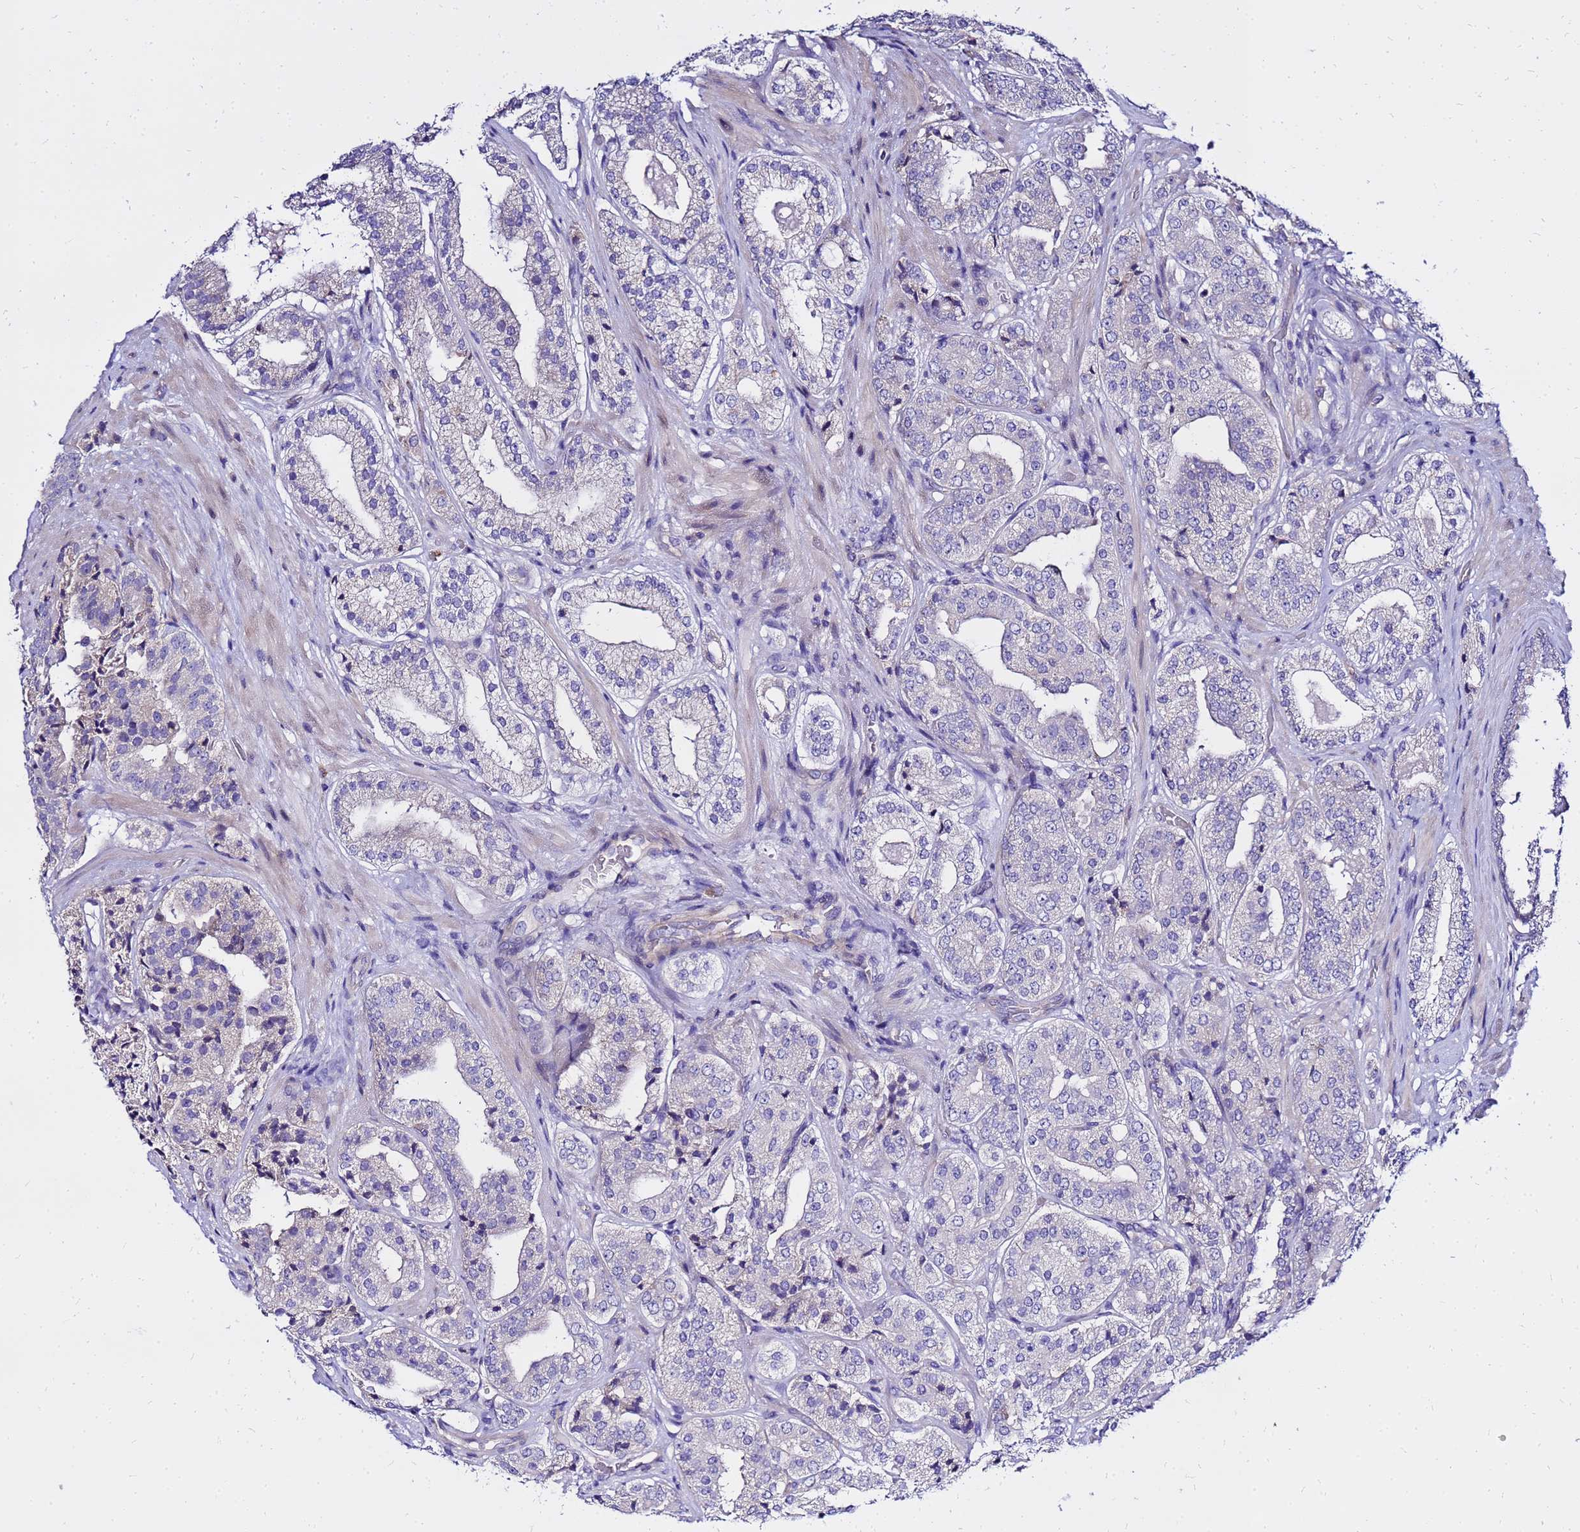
{"staining": {"intensity": "negative", "quantity": "none", "location": "none"}, "tissue": "prostate cancer", "cell_type": "Tumor cells", "image_type": "cancer", "snomed": [{"axis": "morphology", "description": "Adenocarcinoma, High grade"}, {"axis": "topography", "description": "Prostate"}], "caption": "Prostate high-grade adenocarcinoma stained for a protein using immunohistochemistry reveals no positivity tumor cells.", "gene": "HERC5", "patient": {"sex": "male", "age": 71}}